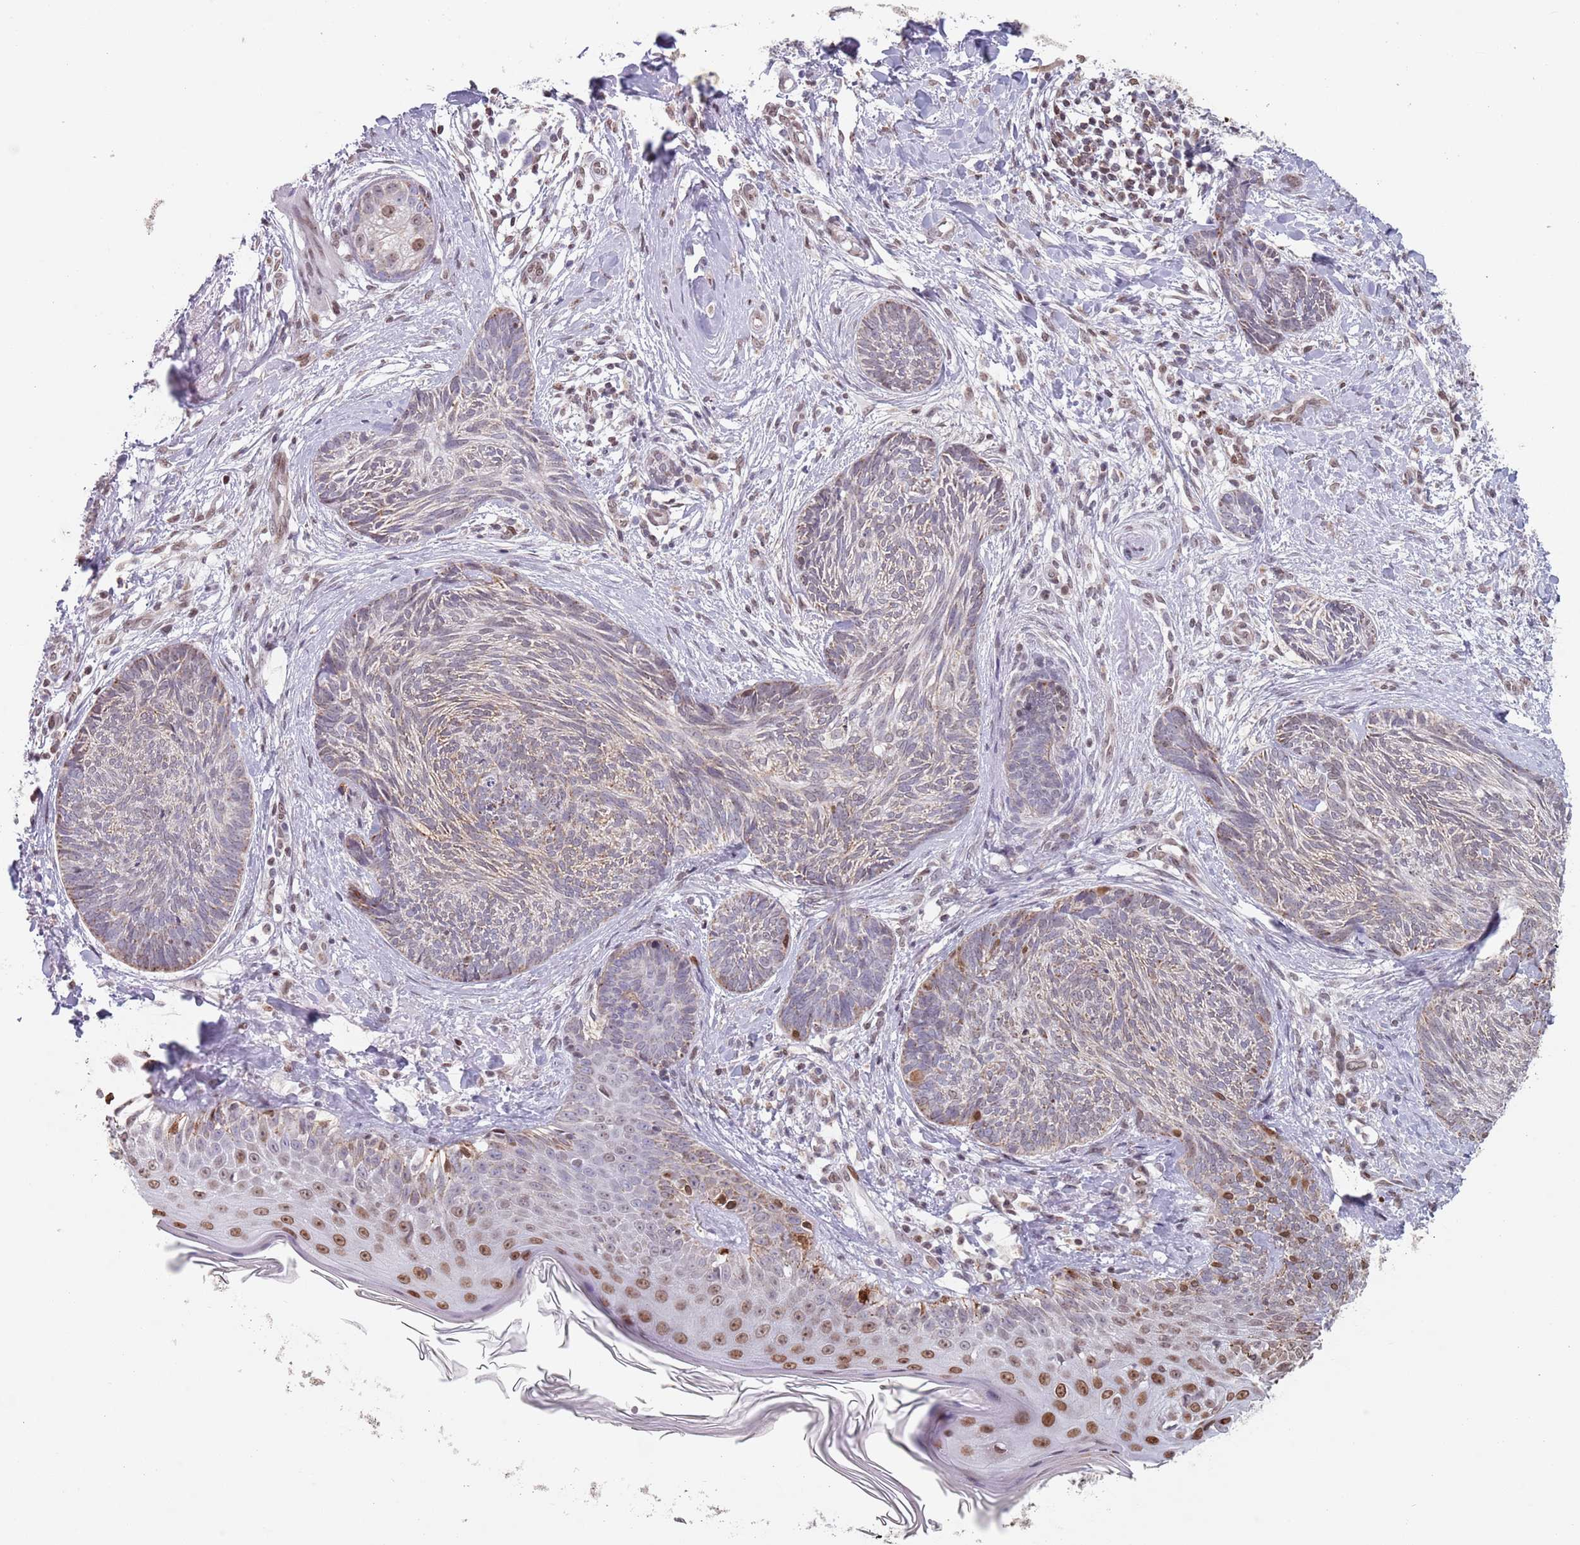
{"staining": {"intensity": "negative", "quantity": "none", "location": "none"}, "tissue": "skin cancer", "cell_type": "Tumor cells", "image_type": "cancer", "snomed": [{"axis": "morphology", "description": "Basal cell carcinoma"}, {"axis": "topography", "description": "Skin"}], "caption": "An immunohistochemistry image of skin cancer is shown. There is no staining in tumor cells of skin cancer. (IHC, brightfield microscopy, high magnification).", "gene": "MFSD12", "patient": {"sex": "male", "age": 73}}